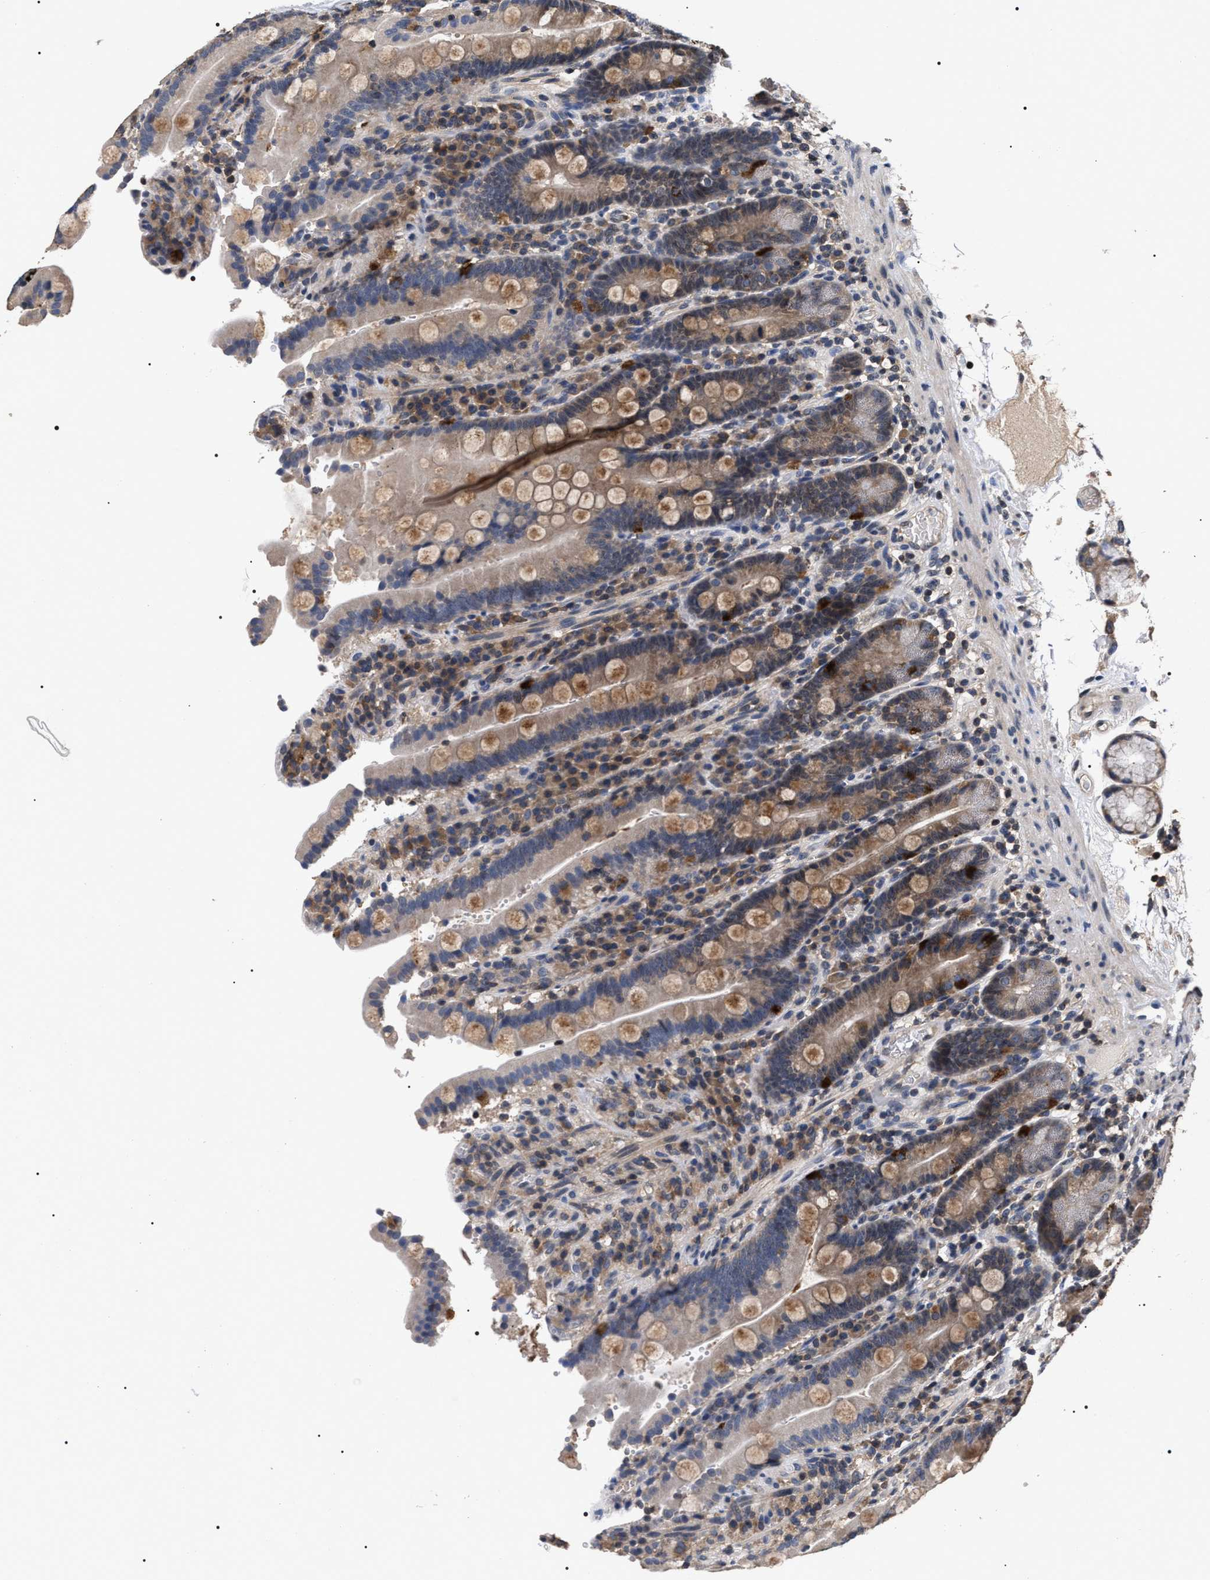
{"staining": {"intensity": "moderate", "quantity": "25%-75%", "location": "cytoplasmic/membranous"}, "tissue": "duodenum", "cell_type": "Glandular cells", "image_type": "normal", "snomed": [{"axis": "morphology", "description": "Normal tissue, NOS"}, {"axis": "topography", "description": "Small intestine, NOS"}], "caption": "IHC image of benign duodenum stained for a protein (brown), which exhibits medium levels of moderate cytoplasmic/membranous expression in about 25%-75% of glandular cells.", "gene": "UPF3A", "patient": {"sex": "female", "age": 71}}